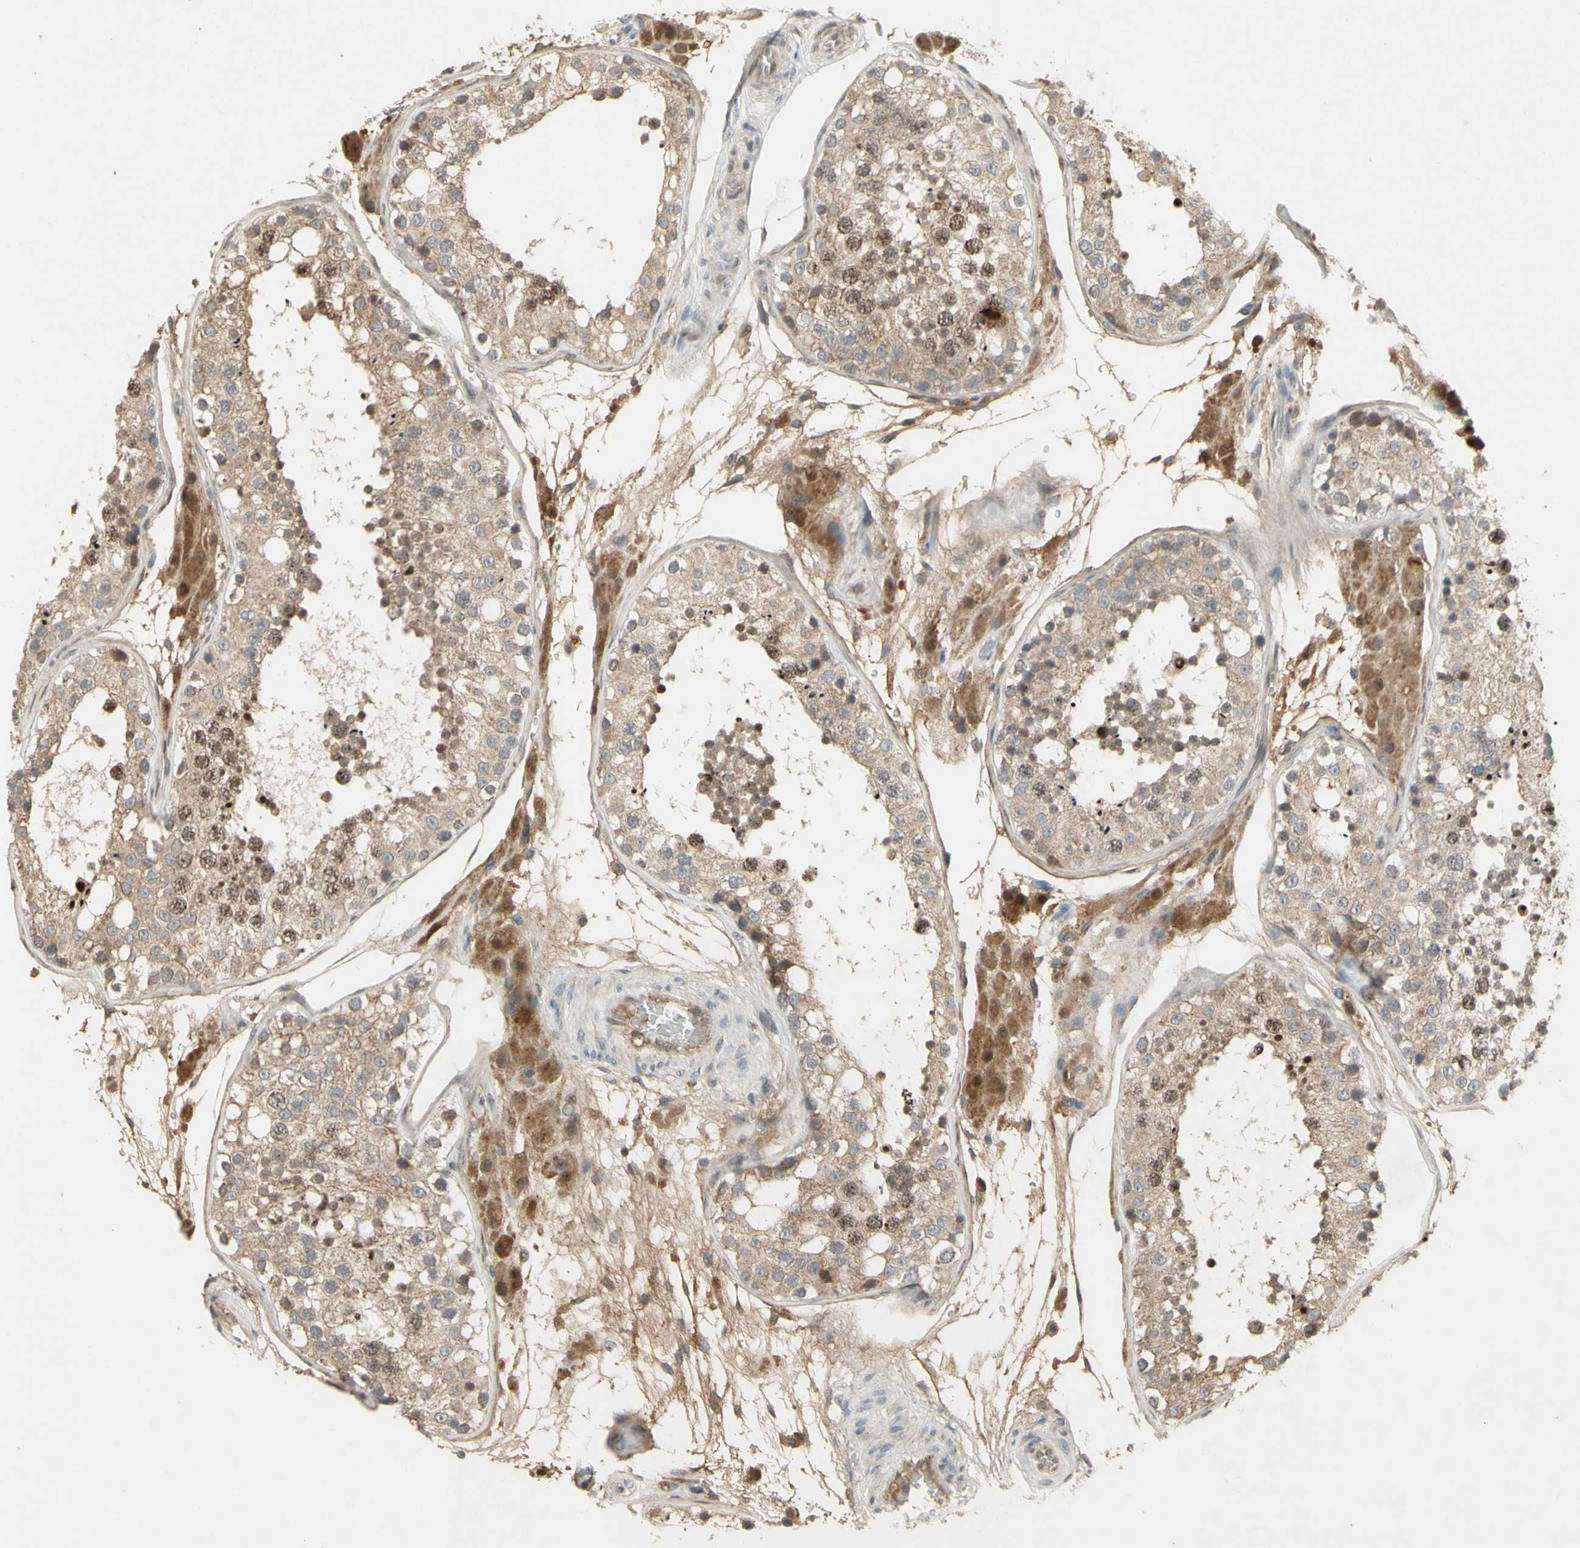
{"staining": {"intensity": "moderate", "quantity": "<25%", "location": "cytoplasmic/membranous,nuclear"}, "tissue": "testis", "cell_type": "Cells in seminiferous ducts", "image_type": "normal", "snomed": [{"axis": "morphology", "description": "Normal tissue, NOS"}, {"axis": "topography", "description": "Testis"}], "caption": "Protein expression analysis of normal testis displays moderate cytoplasmic/membranous,nuclear positivity in about <25% of cells in seminiferous ducts.", "gene": "NRG4", "patient": {"sex": "male", "age": 26}}